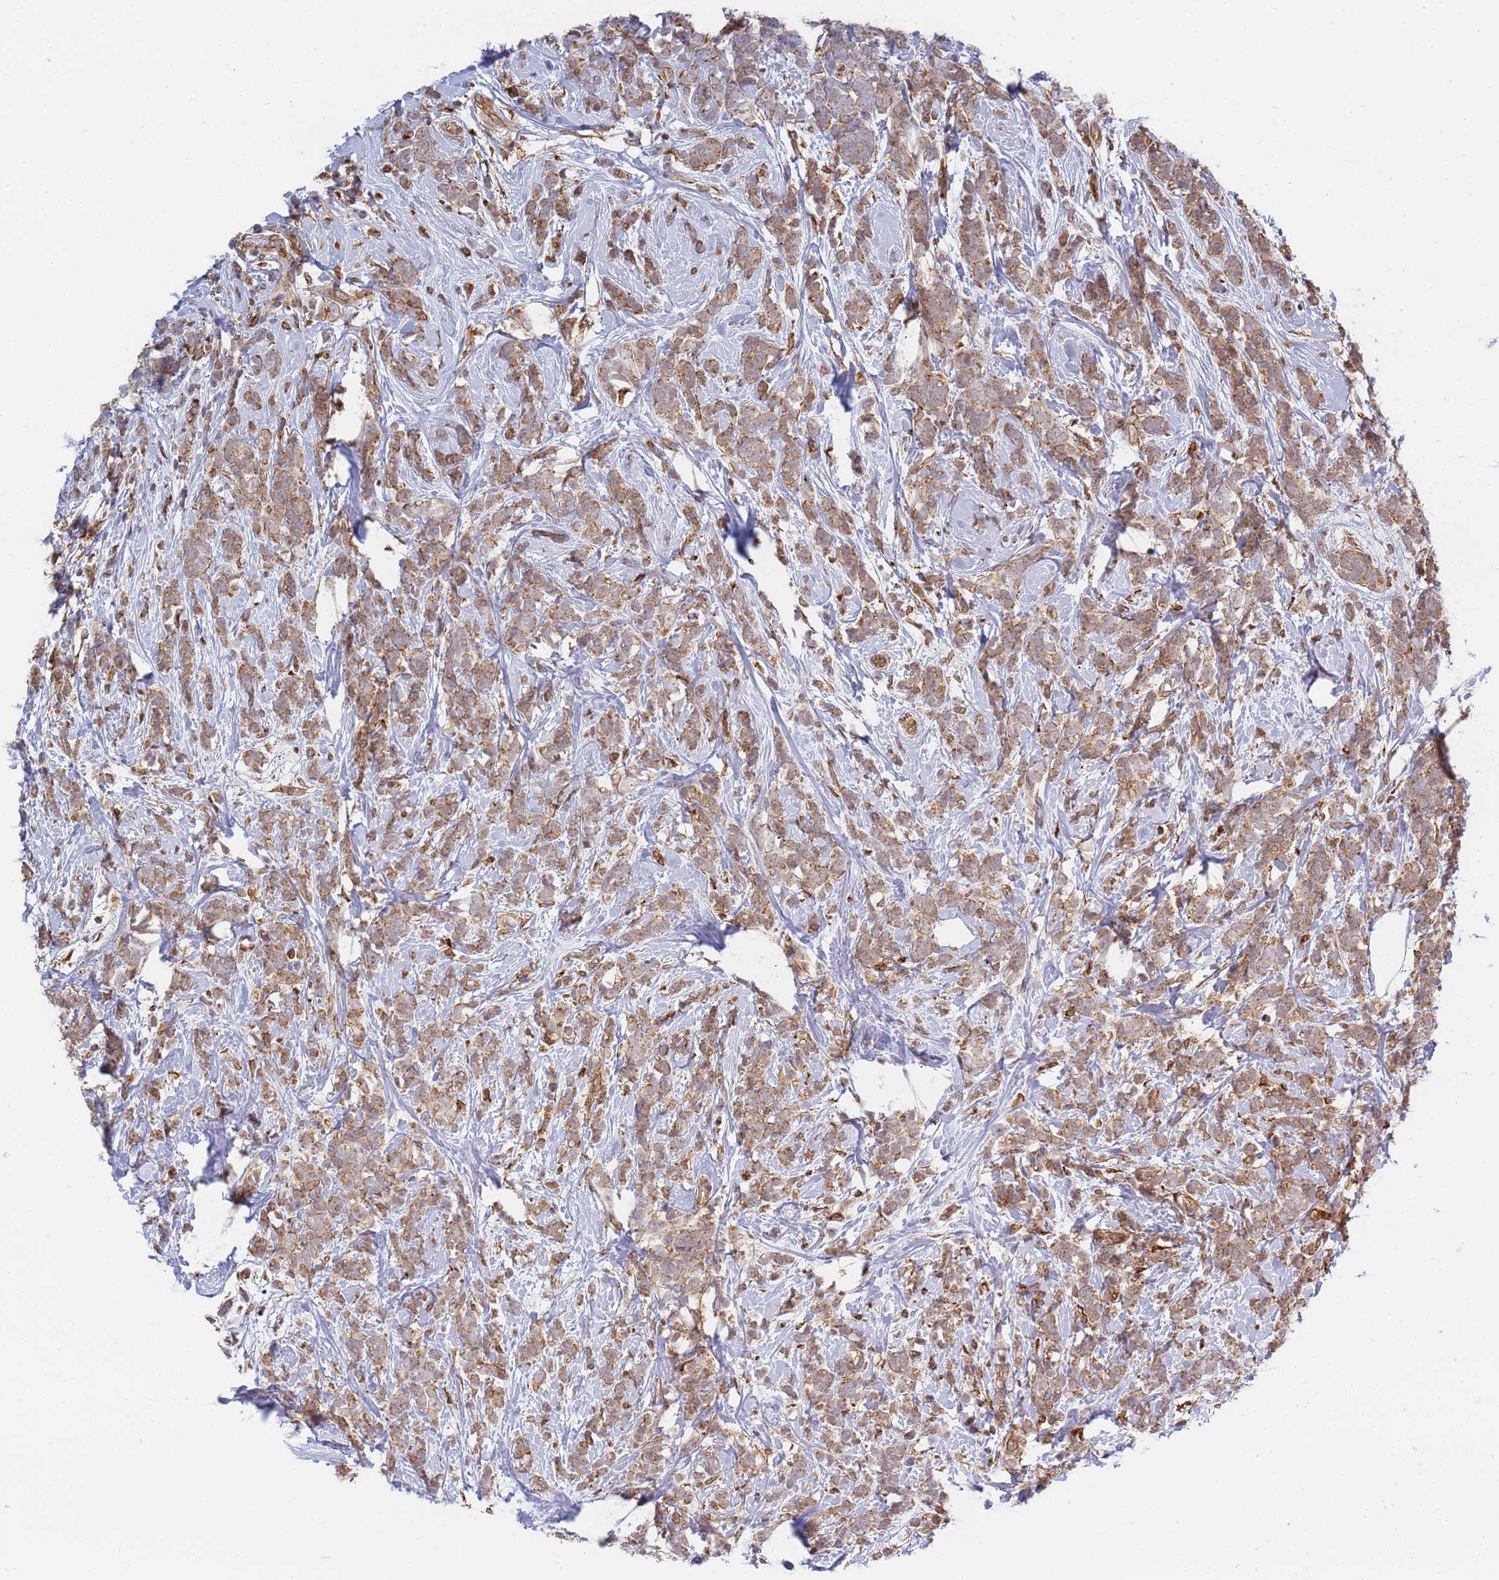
{"staining": {"intensity": "moderate", "quantity": ">75%", "location": "cytoplasmic/membranous"}, "tissue": "breast cancer", "cell_type": "Tumor cells", "image_type": "cancer", "snomed": [{"axis": "morphology", "description": "Lobular carcinoma"}, {"axis": "topography", "description": "Breast"}], "caption": "This image reveals IHC staining of human breast cancer (lobular carcinoma), with medium moderate cytoplasmic/membranous expression in about >75% of tumor cells.", "gene": "CEP170", "patient": {"sex": "female", "age": 58}}